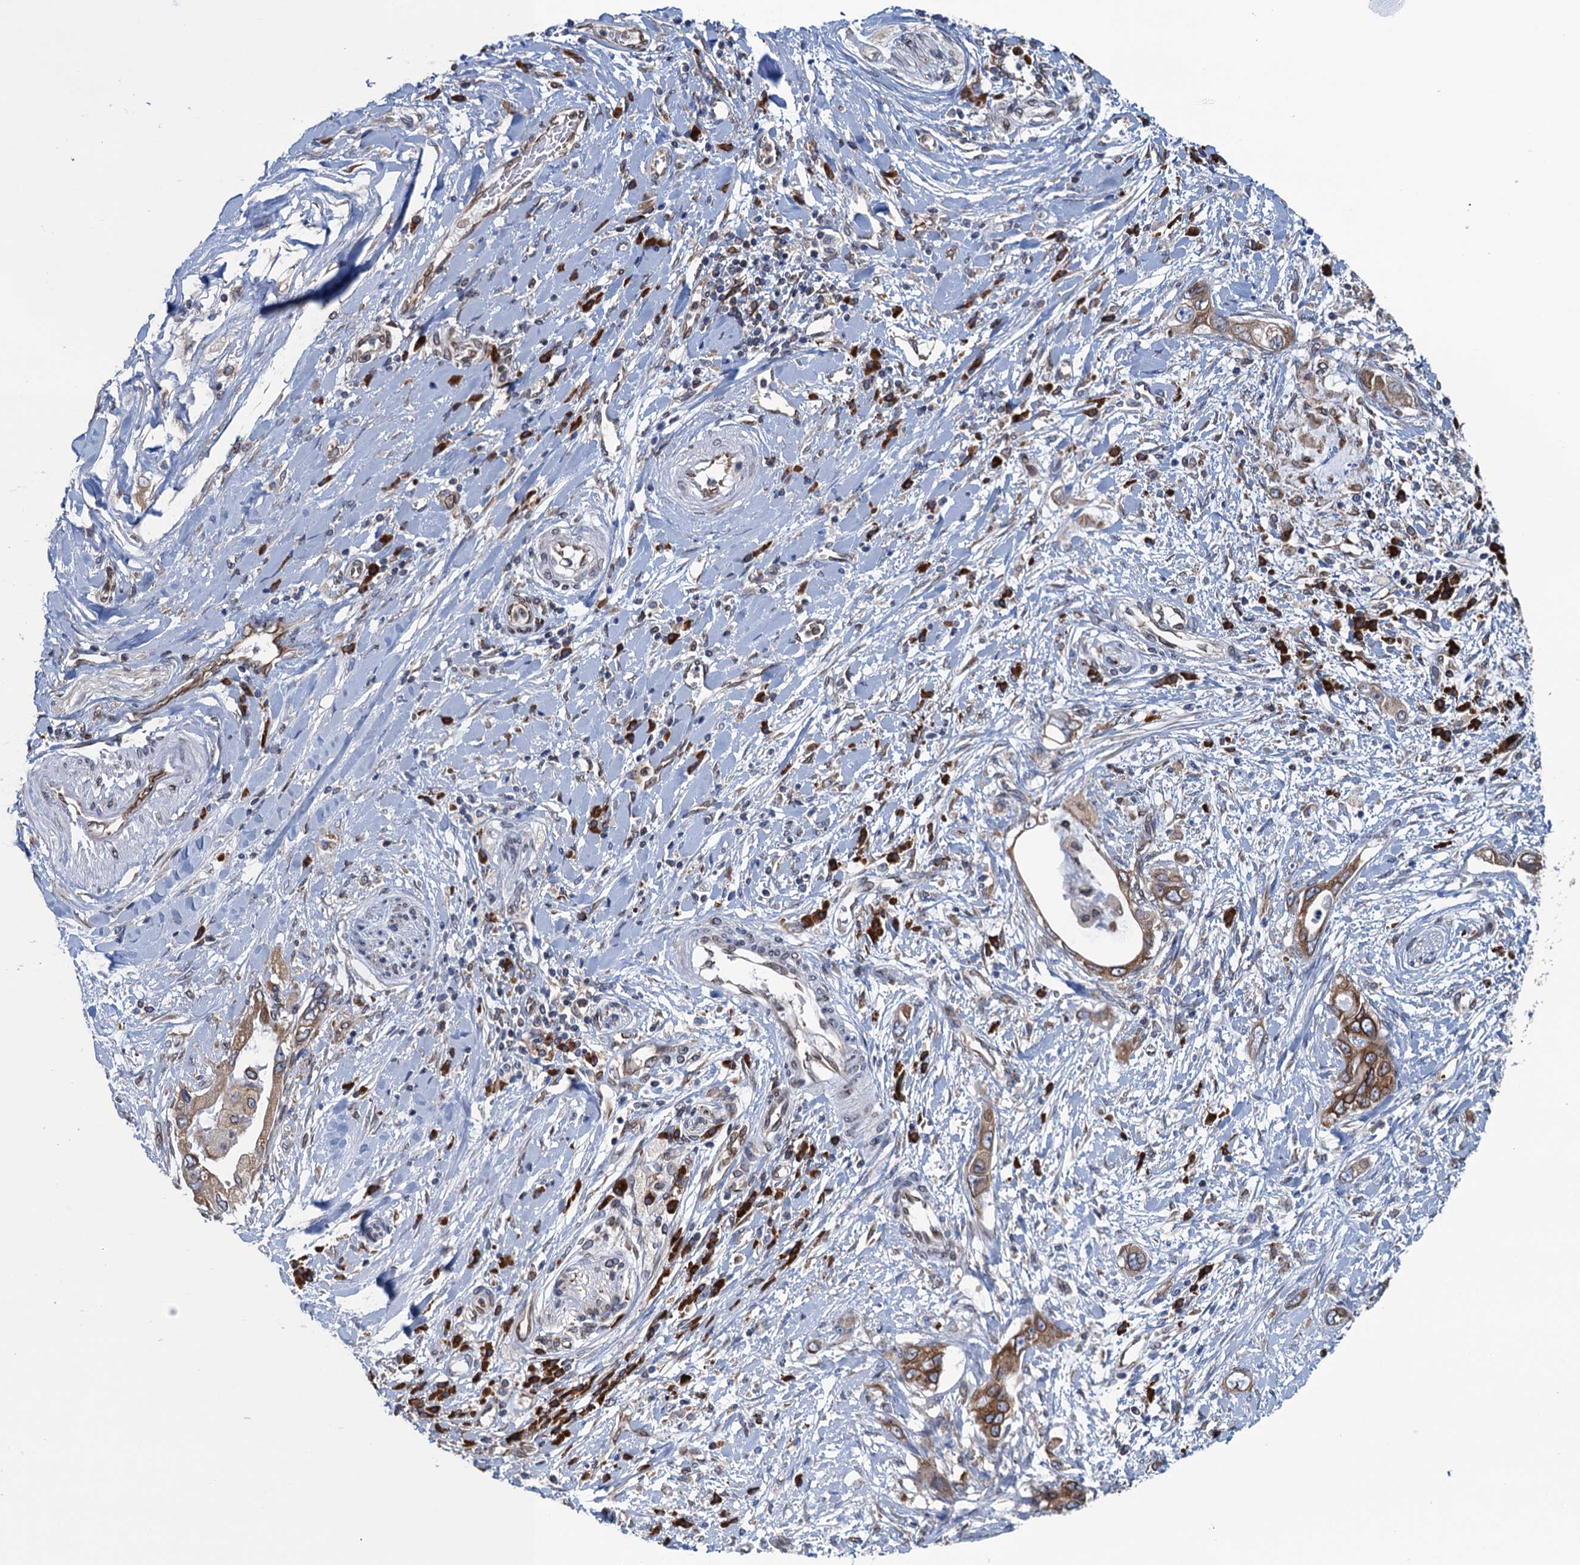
{"staining": {"intensity": "moderate", "quantity": ">75%", "location": "cytoplasmic/membranous"}, "tissue": "pancreatic cancer", "cell_type": "Tumor cells", "image_type": "cancer", "snomed": [{"axis": "morphology", "description": "Inflammation, NOS"}, {"axis": "morphology", "description": "Adenocarcinoma, NOS"}, {"axis": "topography", "description": "Pancreas"}], "caption": "Immunohistochemical staining of human adenocarcinoma (pancreatic) demonstrates medium levels of moderate cytoplasmic/membranous staining in about >75% of tumor cells. Immunohistochemistry (ihc) stains the protein in brown and the nuclei are stained blue.", "gene": "TMEM205", "patient": {"sex": "female", "age": 56}}